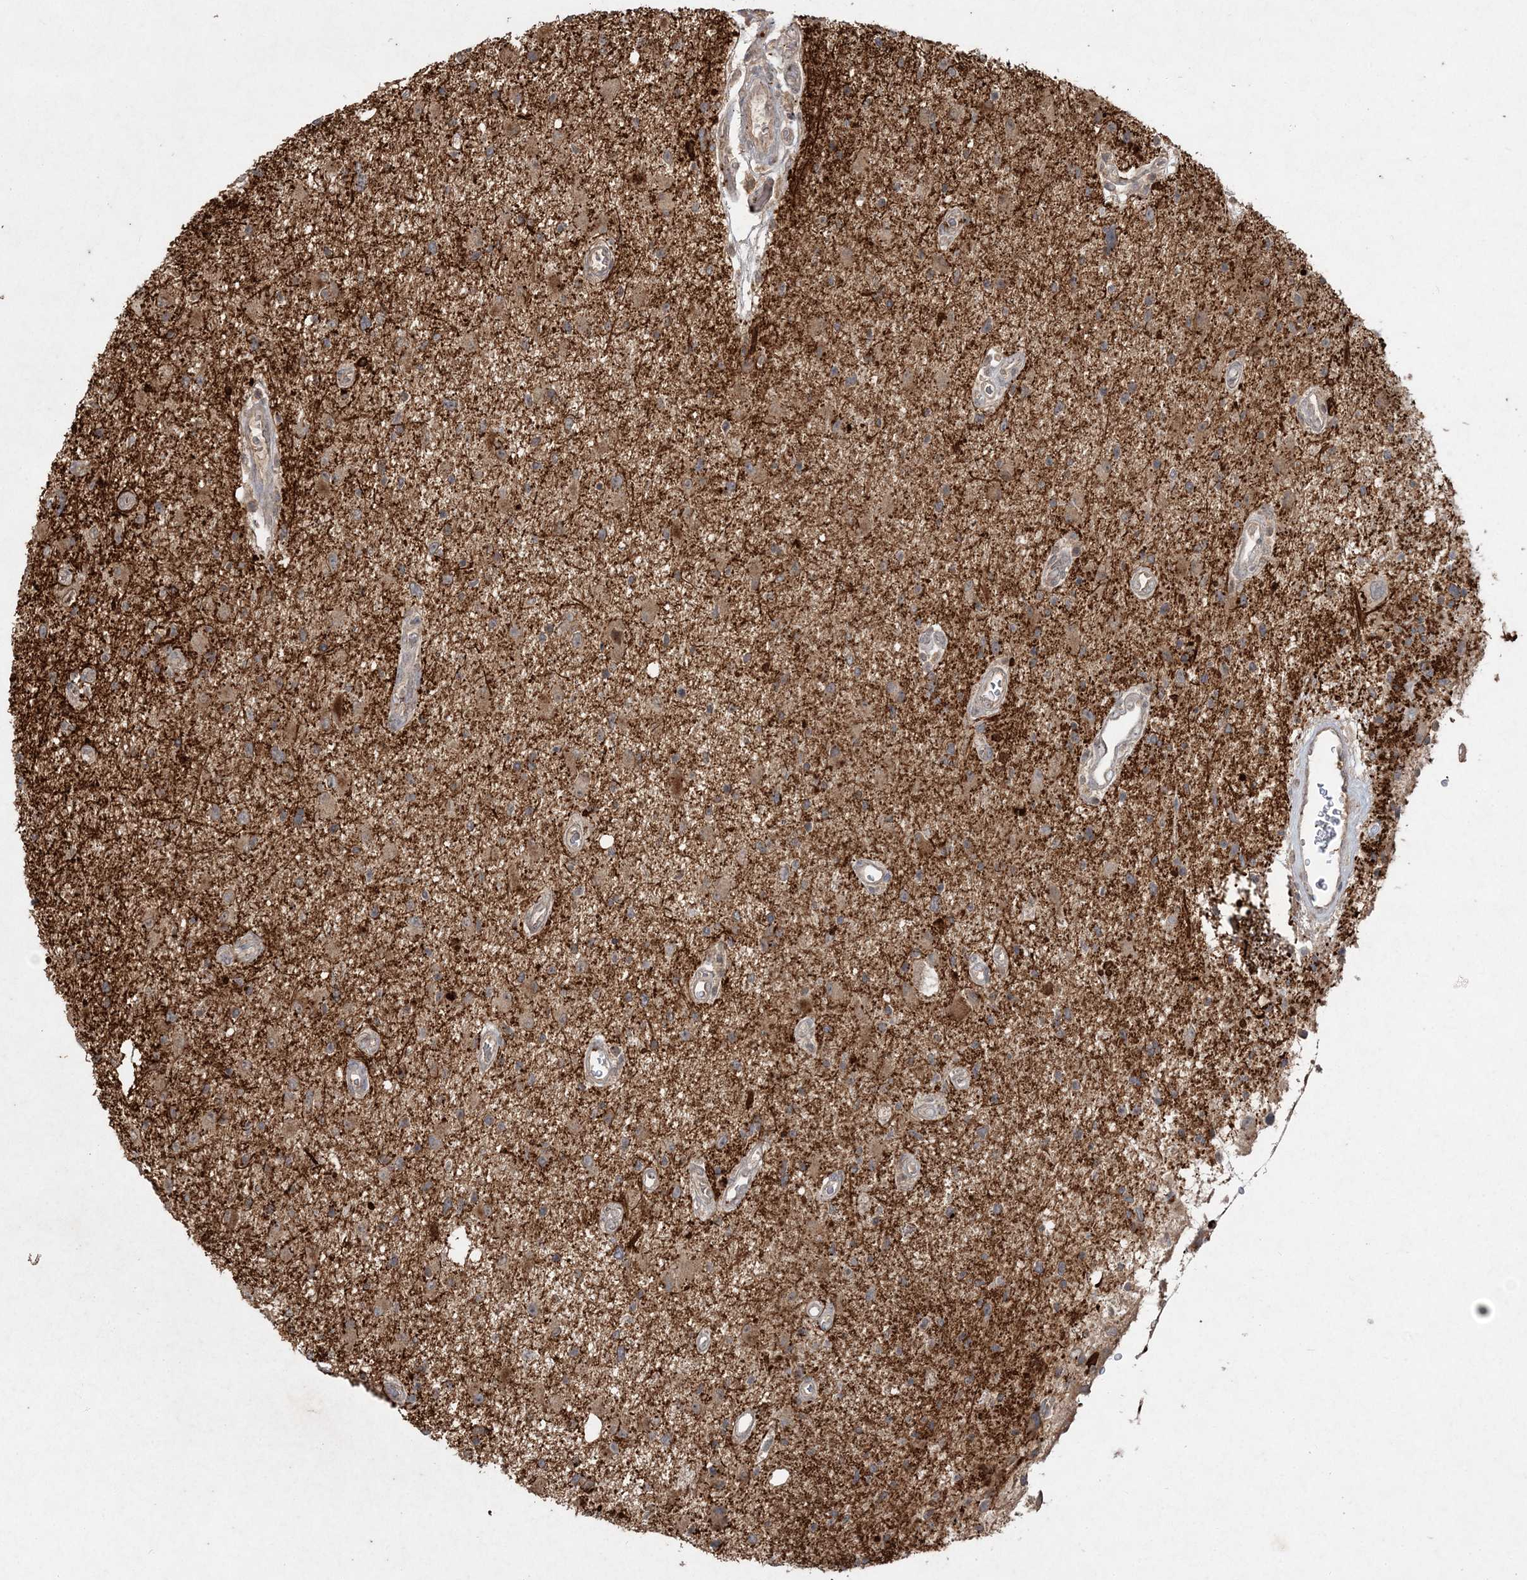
{"staining": {"intensity": "moderate", "quantity": "<25%", "location": "cytoplasmic/membranous"}, "tissue": "glioma", "cell_type": "Tumor cells", "image_type": "cancer", "snomed": [{"axis": "morphology", "description": "Glioma, malignant, High grade"}, {"axis": "topography", "description": "Brain"}], "caption": "The immunohistochemical stain labels moderate cytoplasmic/membranous positivity in tumor cells of malignant high-grade glioma tissue.", "gene": "SPRY1", "patient": {"sex": "male", "age": 33}}